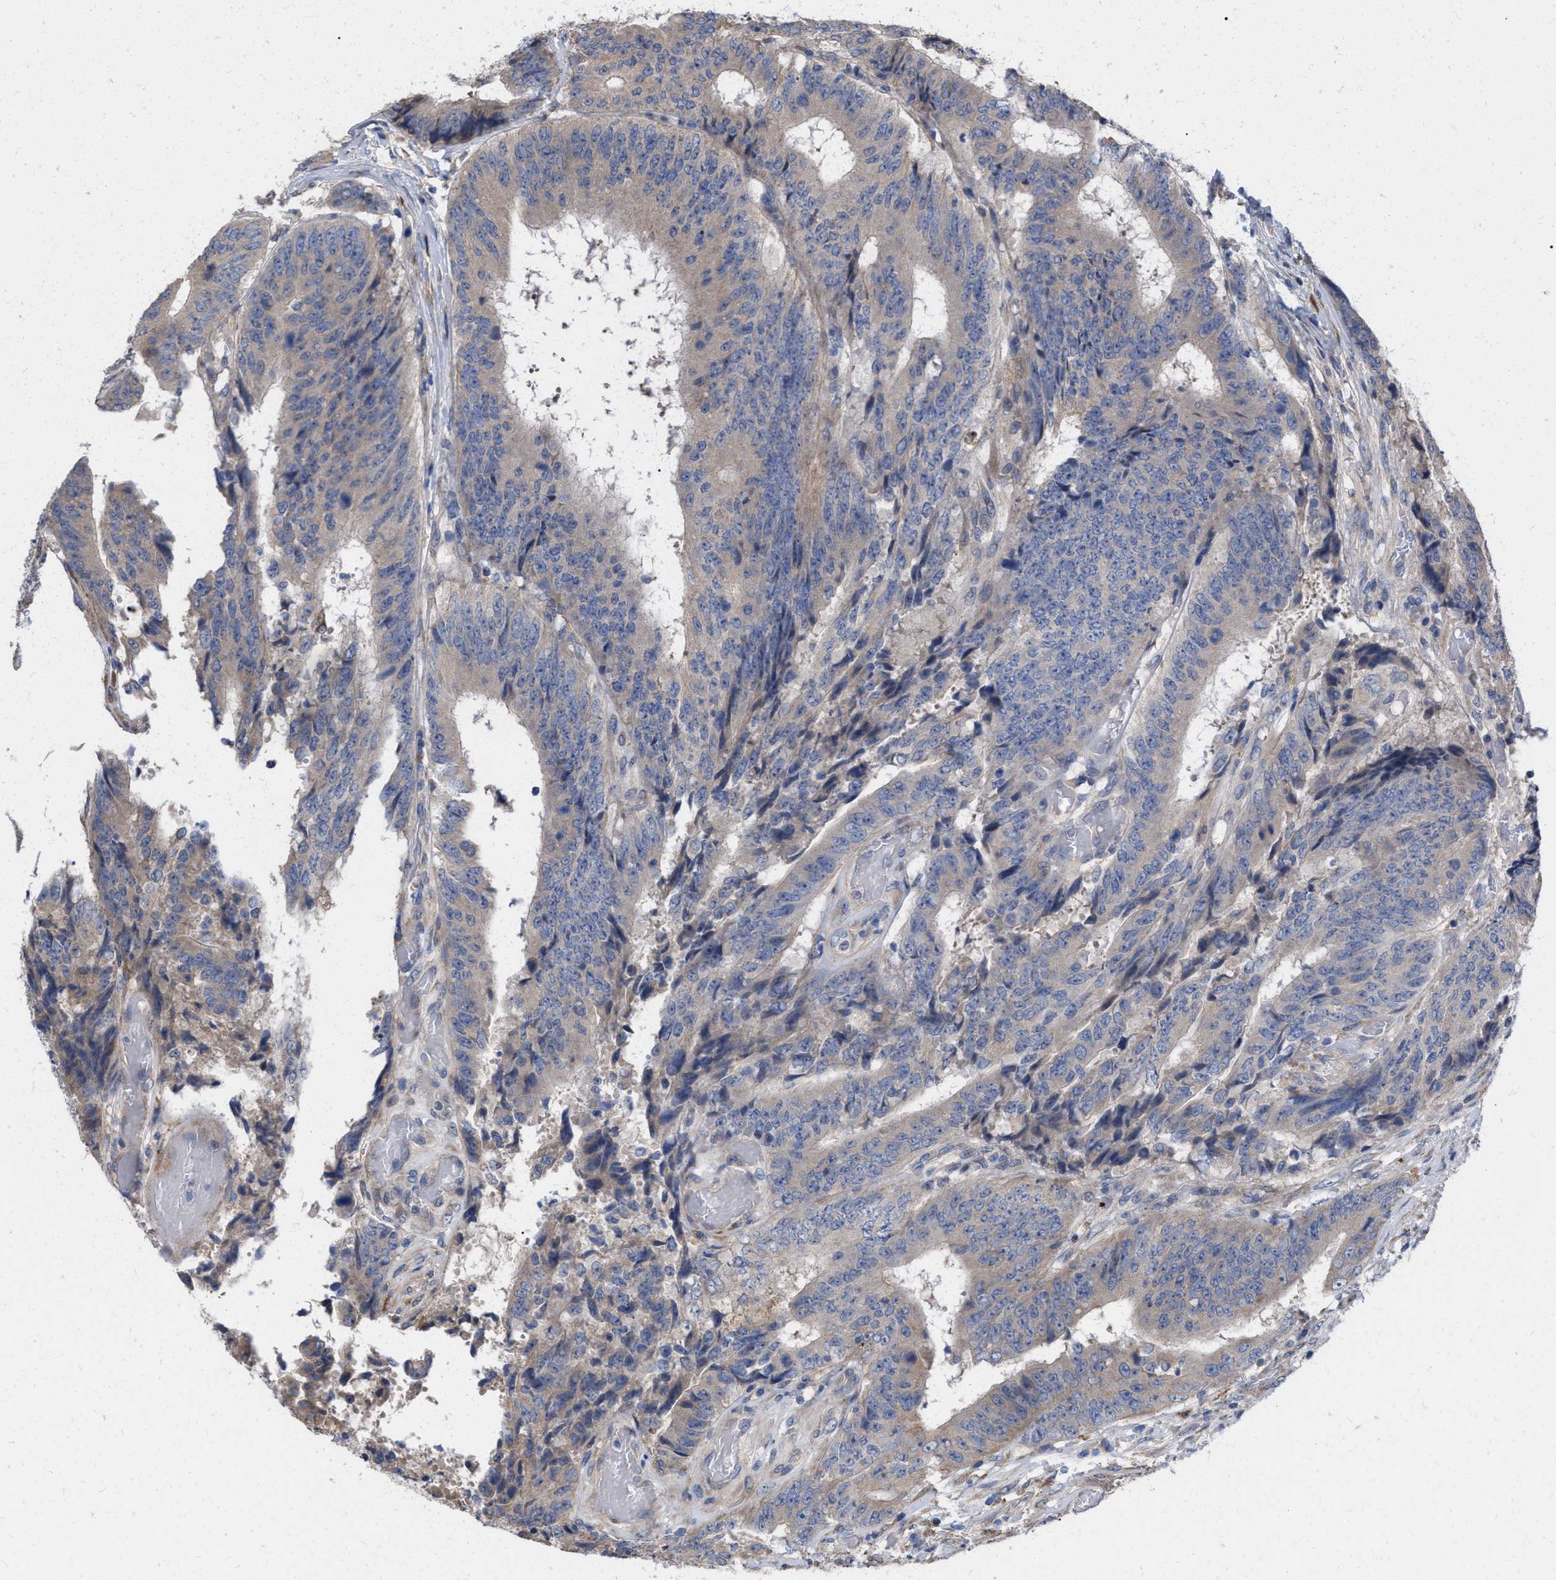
{"staining": {"intensity": "weak", "quantity": "<25%", "location": "cytoplasmic/membranous"}, "tissue": "colorectal cancer", "cell_type": "Tumor cells", "image_type": "cancer", "snomed": [{"axis": "morphology", "description": "Adenocarcinoma, NOS"}, {"axis": "topography", "description": "Rectum"}], "caption": "This is an immunohistochemistry (IHC) photomicrograph of human colorectal adenocarcinoma. There is no expression in tumor cells.", "gene": "MLST8", "patient": {"sex": "male", "age": 72}}